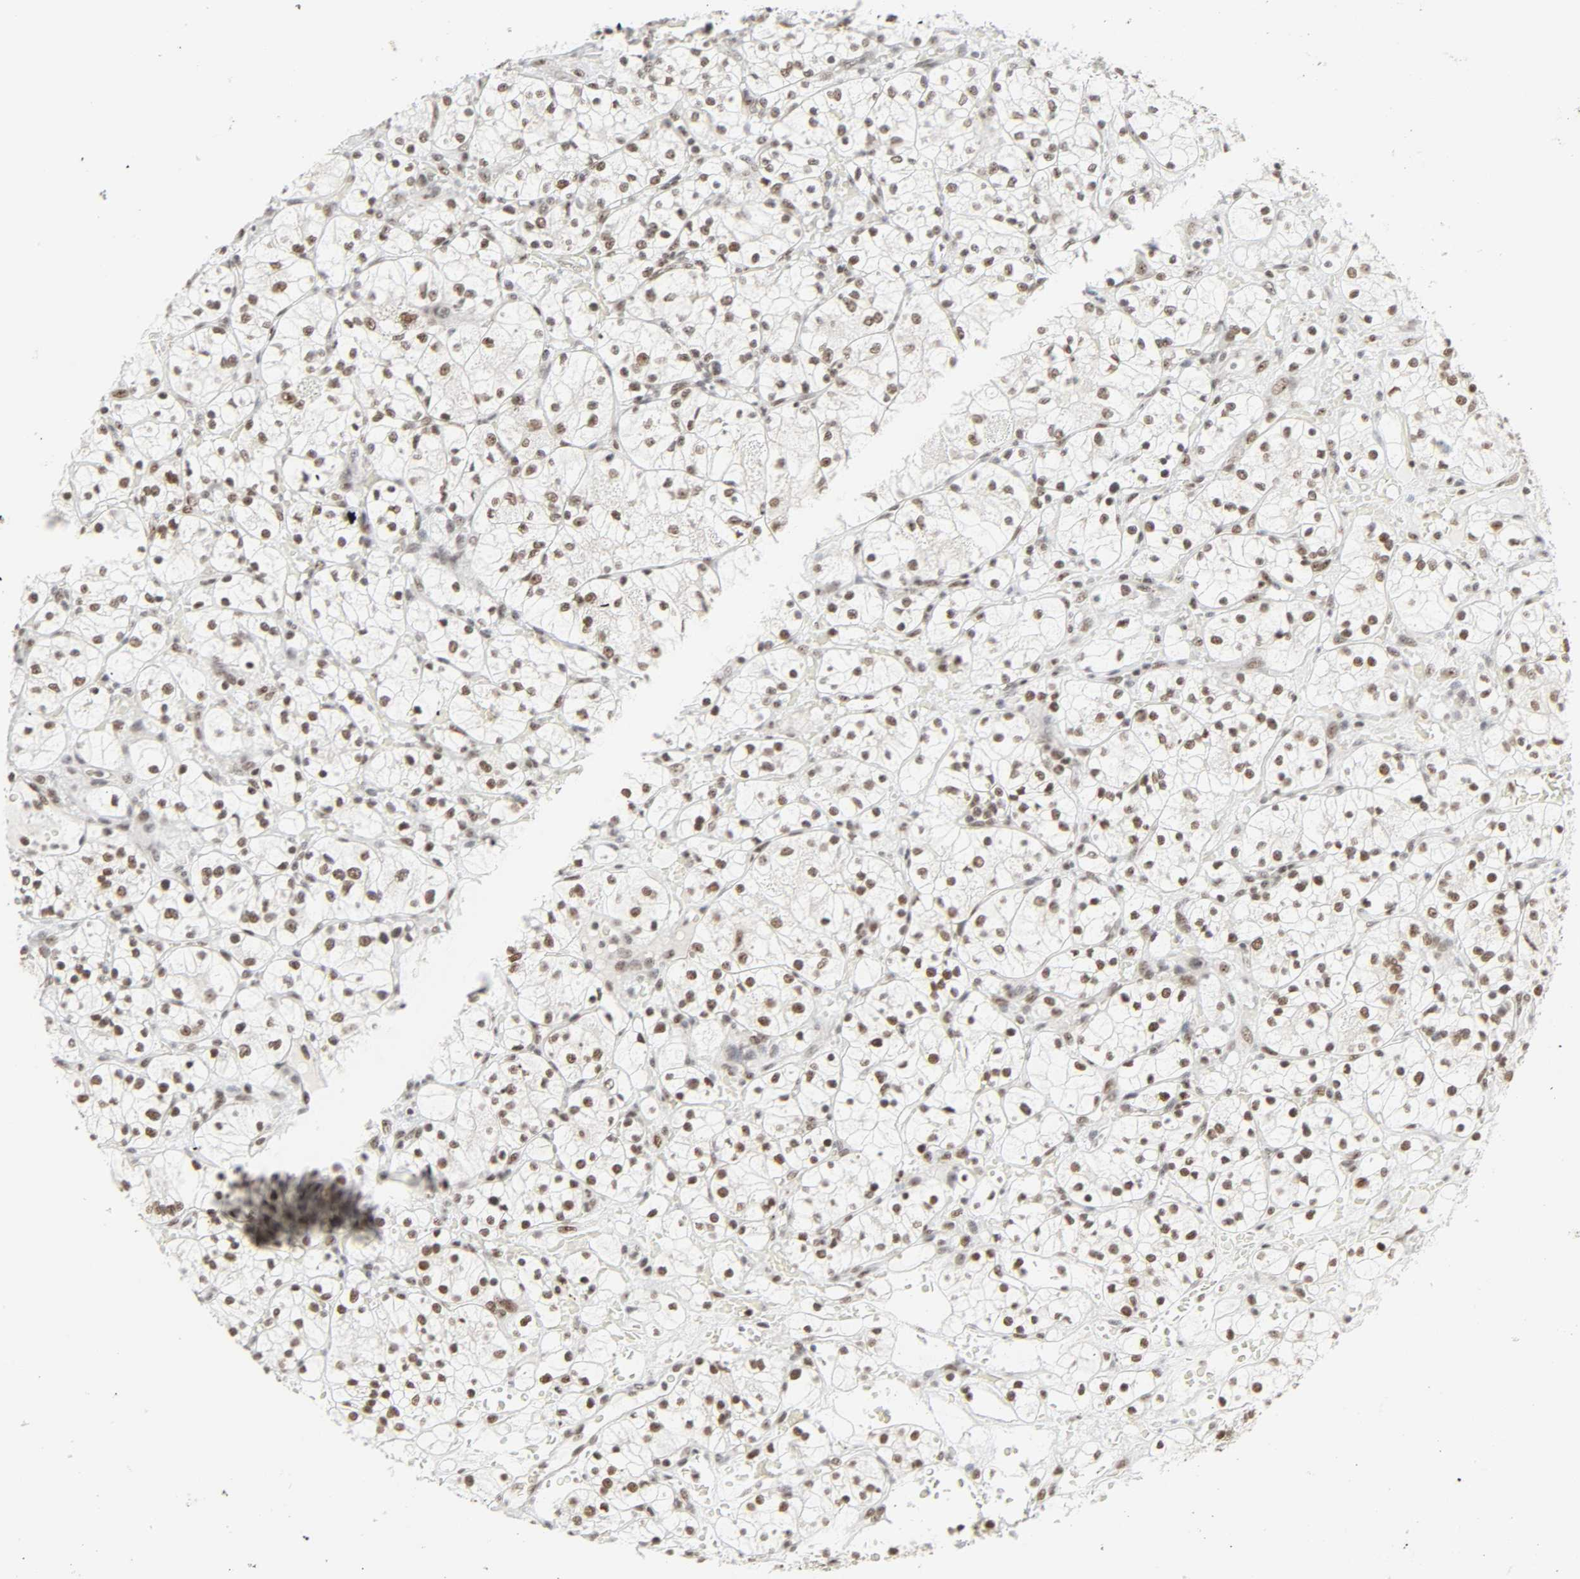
{"staining": {"intensity": "moderate", "quantity": ">75%", "location": "nuclear"}, "tissue": "renal cancer", "cell_type": "Tumor cells", "image_type": "cancer", "snomed": [{"axis": "morphology", "description": "Adenocarcinoma, NOS"}, {"axis": "topography", "description": "Kidney"}], "caption": "Adenocarcinoma (renal) stained with a brown dye displays moderate nuclear positive positivity in approximately >75% of tumor cells.", "gene": "CDK7", "patient": {"sex": "female", "age": 60}}